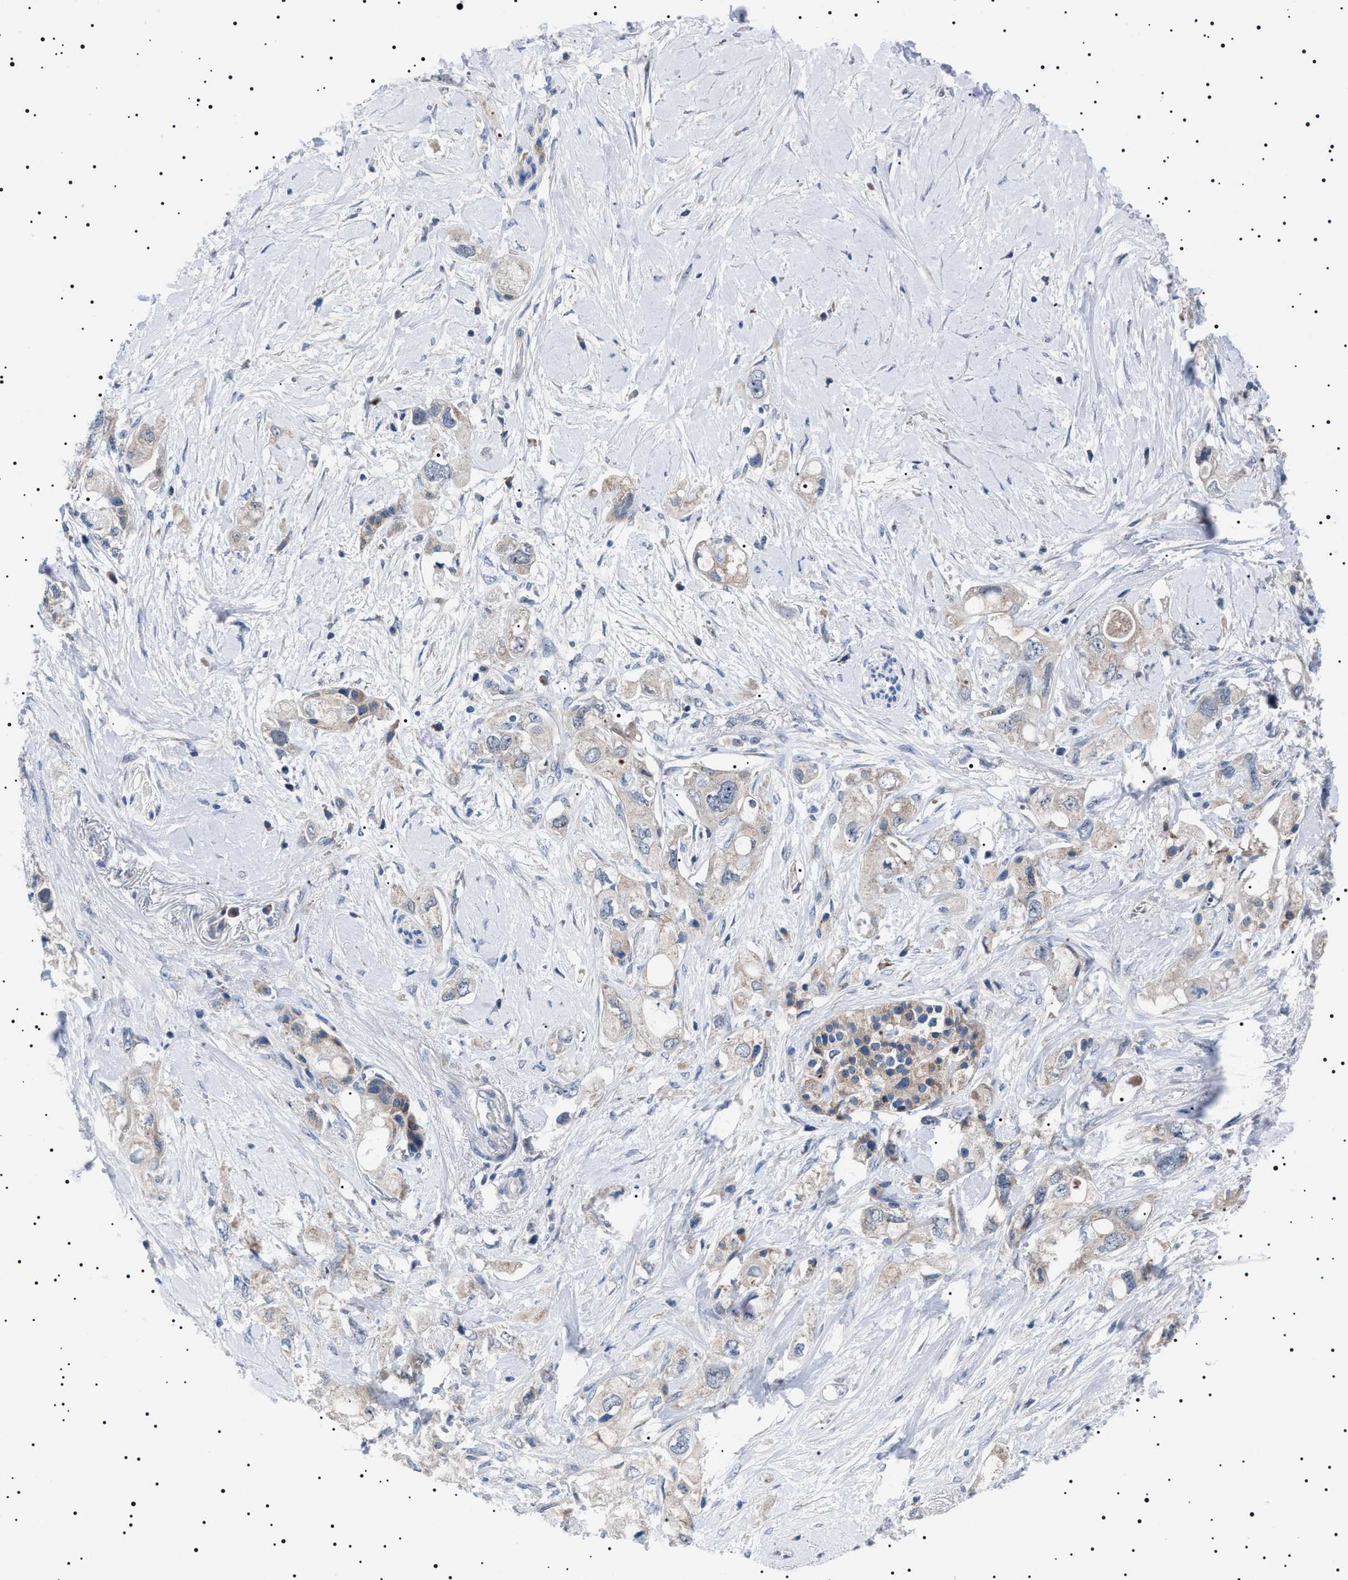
{"staining": {"intensity": "negative", "quantity": "none", "location": "none"}, "tissue": "pancreatic cancer", "cell_type": "Tumor cells", "image_type": "cancer", "snomed": [{"axis": "morphology", "description": "Adenocarcinoma, NOS"}, {"axis": "topography", "description": "Pancreas"}], "caption": "Image shows no significant protein positivity in tumor cells of pancreatic cancer. (DAB (3,3'-diaminobenzidine) immunohistochemistry (IHC) with hematoxylin counter stain).", "gene": "PTRH1", "patient": {"sex": "female", "age": 56}}